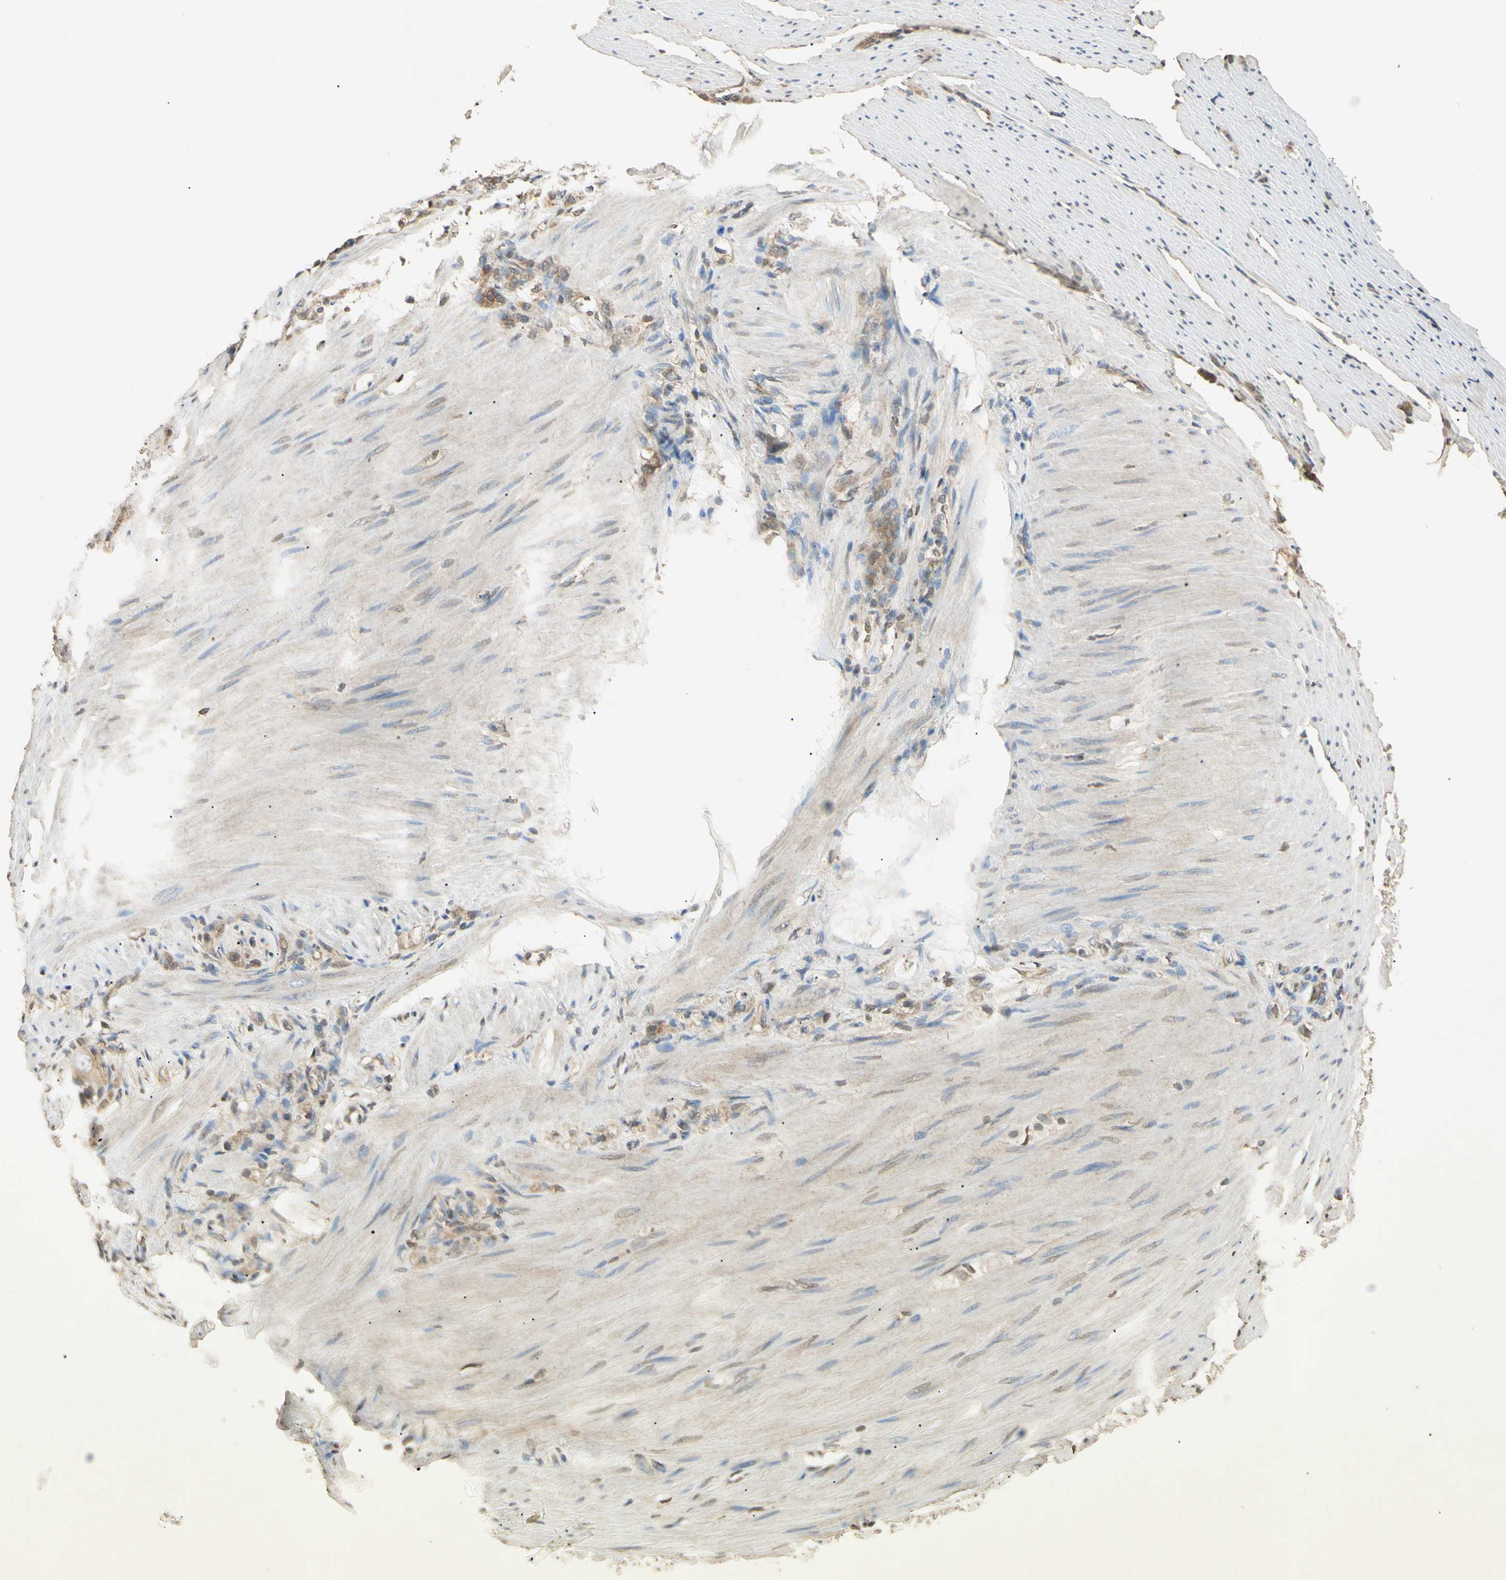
{"staining": {"intensity": "moderate", "quantity": "25%-75%", "location": "cytoplasmic/membranous"}, "tissue": "stomach cancer", "cell_type": "Tumor cells", "image_type": "cancer", "snomed": [{"axis": "morphology", "description": "Adenocarcinoma, NOS"}, {"axis": "topography", "description": "Stomach"}], "caption": "IHC histopathology image of human adenocarcinoma (stomach) stained for a protein (brown), which exhibits medium levels of moderate cytoplasmic/membranous expression in about 25%-75% of tumor cells.", "gene": "EPN1", "patient": {"sex": "male", "age": 82}}